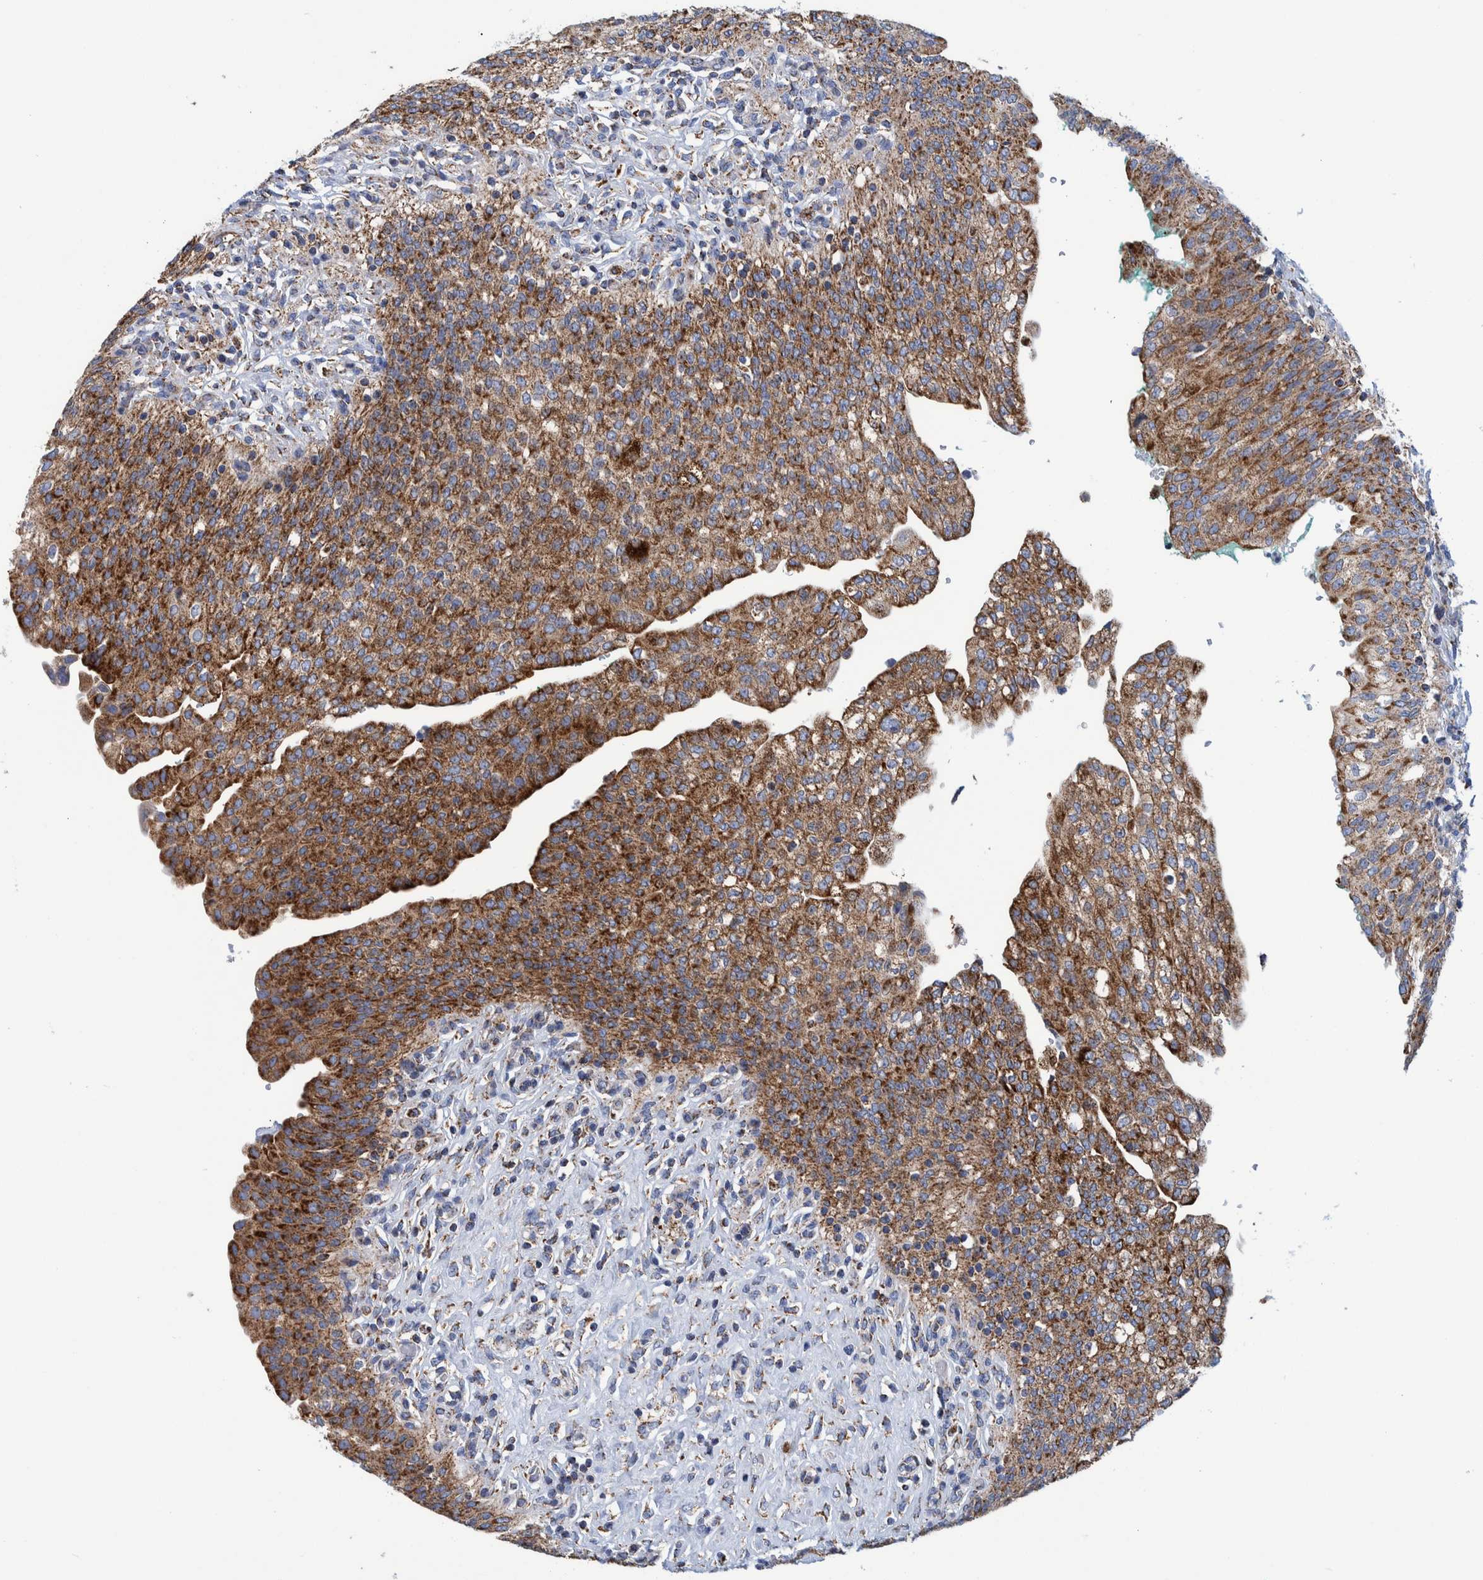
{"staining": {"intensity": "strong", "quantity": ">75%", "location": "cytoplasmic/membranous"}, "tissue": "urinary bladder", "cell_type": "Urothelial cells", "image_type": "normal", "snomed": [{"axis": "morphology", "description": "Urothelial carcinoma, High grade"}, {"axis": "topography", "description": "Urinary bladder"}], "caption": "An immunohistochemistry (IHC) image of normal tissue is shown. Protein staining in brown labels strong cytoplasmic/membranous positivity in urinary bladder within urothelial cells. Nuclei are stained in blue.", "gene": "BZW2", "patient": {"sex": "male", "age": 46}}